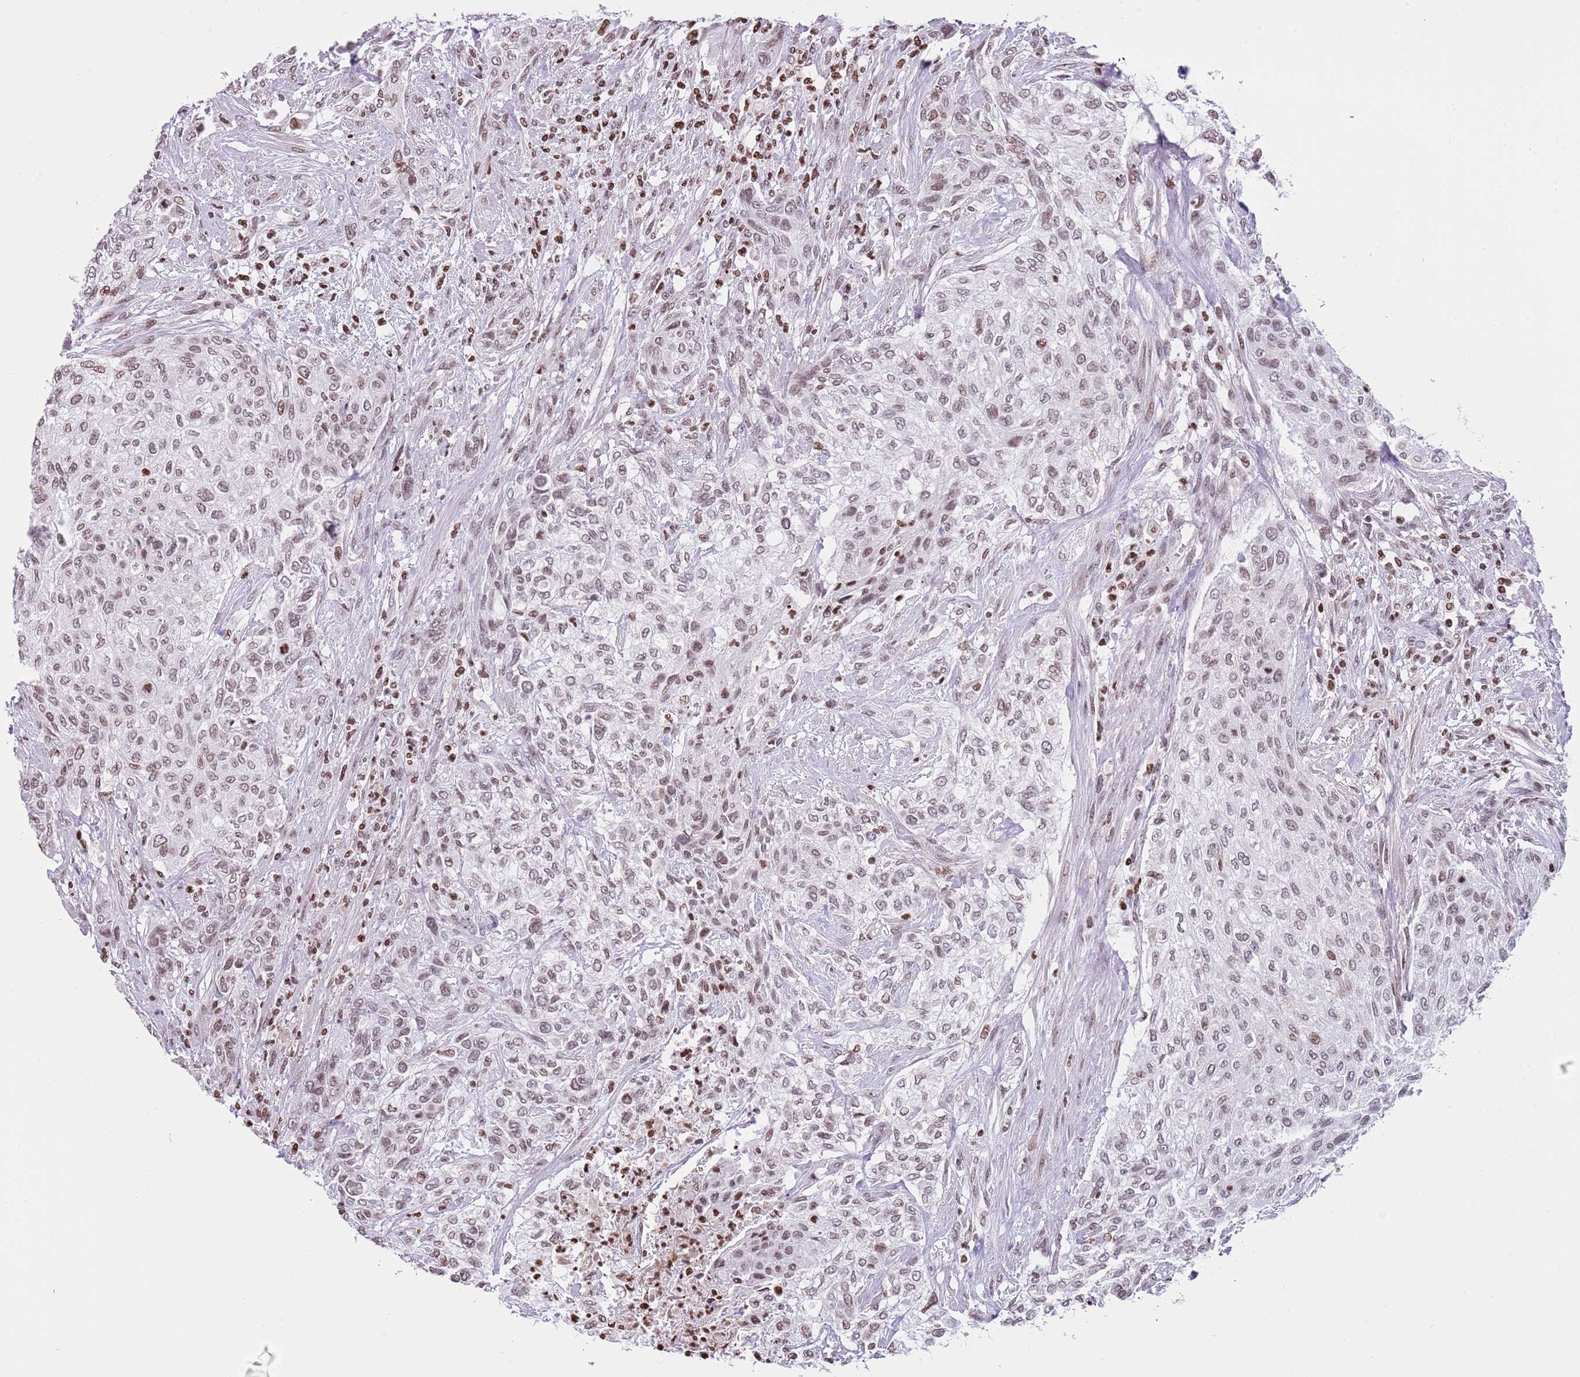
{"staining": {"intensity": "moderate", "quantity": ">75%", "location": "nuclear"}, "tissue": "urothelial cancer", "cell_type": "Tumor cells", "image_type": "cancer", "snomed": [{"axis": "morphology", "description": "Normal tissue, NOS"}, {"axis": "morphology", "description": "Urothelial carcinoma, NOS"}, {"axis": "topography", "description": "Urinary bladder"}, {"axis": "topography", "description": "Peripheral nerve tissue"}], "caption": "Immunohistochemical staining of urothelial cancer shows medium levels of moderate nuclear protein positivity in about >75% of tumor cells. The protein of interest is stained brown, and the nuclei are stained in blue (DAB (3,3'-diaminobenzidine) IHC with brightfield microscopy, high magnification).", "gene": "KPNA3", "patient": {"sex": "male", "age": 35}}